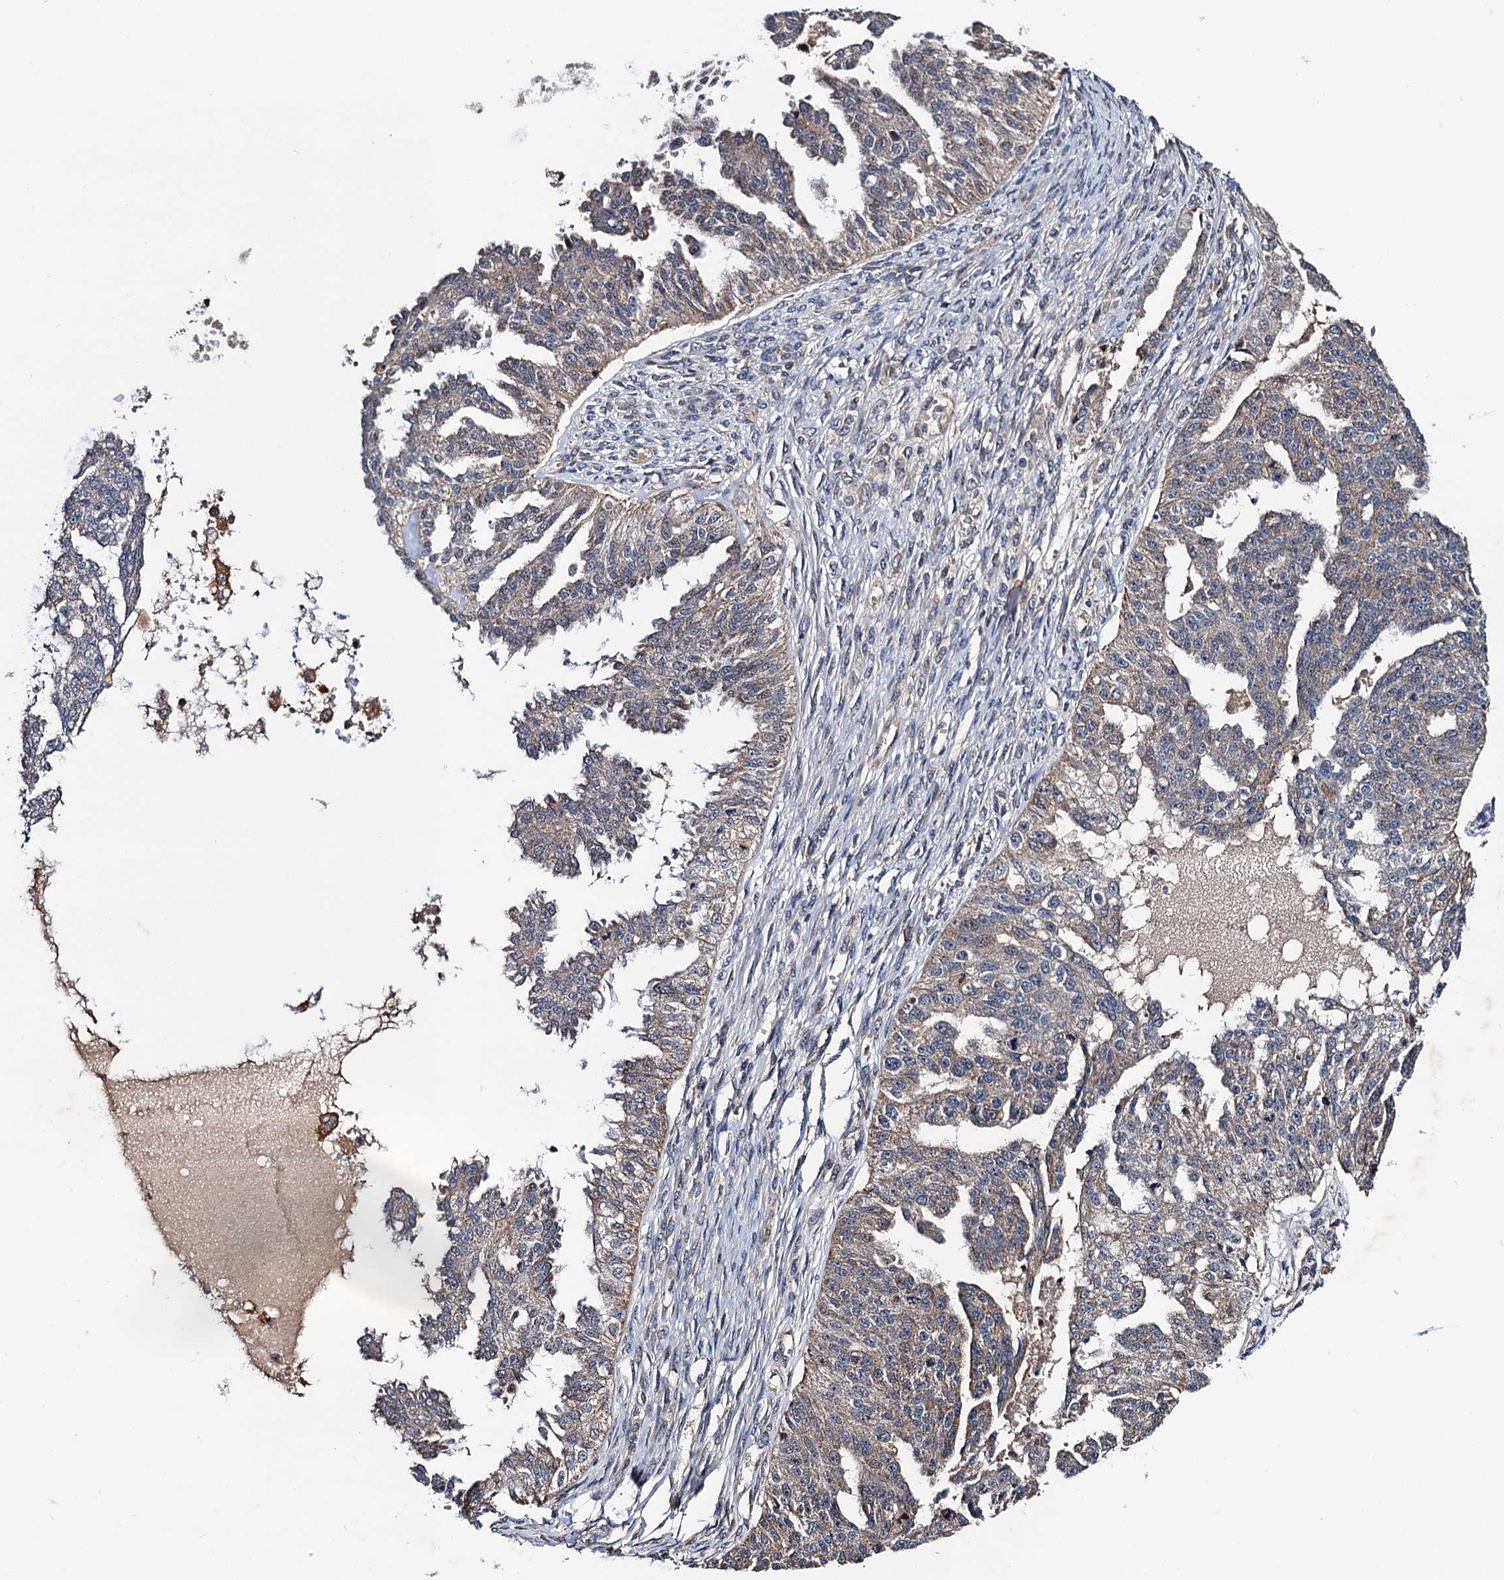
{"staining": {"intensity": "weak", "quantity": "<25%", "location": "cytoplasmic/membranous"}, "tissue": "ovarian cancer", "cell_type": "Tumor cells", "image_type": "cancer", "snomed": [{"axis": "morphology", "description": "Cystadenocarcinoma, serous, NOS"}, {"axis": "topography", "description": "Ovary"}], "caption": "Tumor cells show no significant protein expression in ovarian serous cystadenocarcinoma.", "gene": "NAA16", "patient": {"sex": "female", "age": 58}}